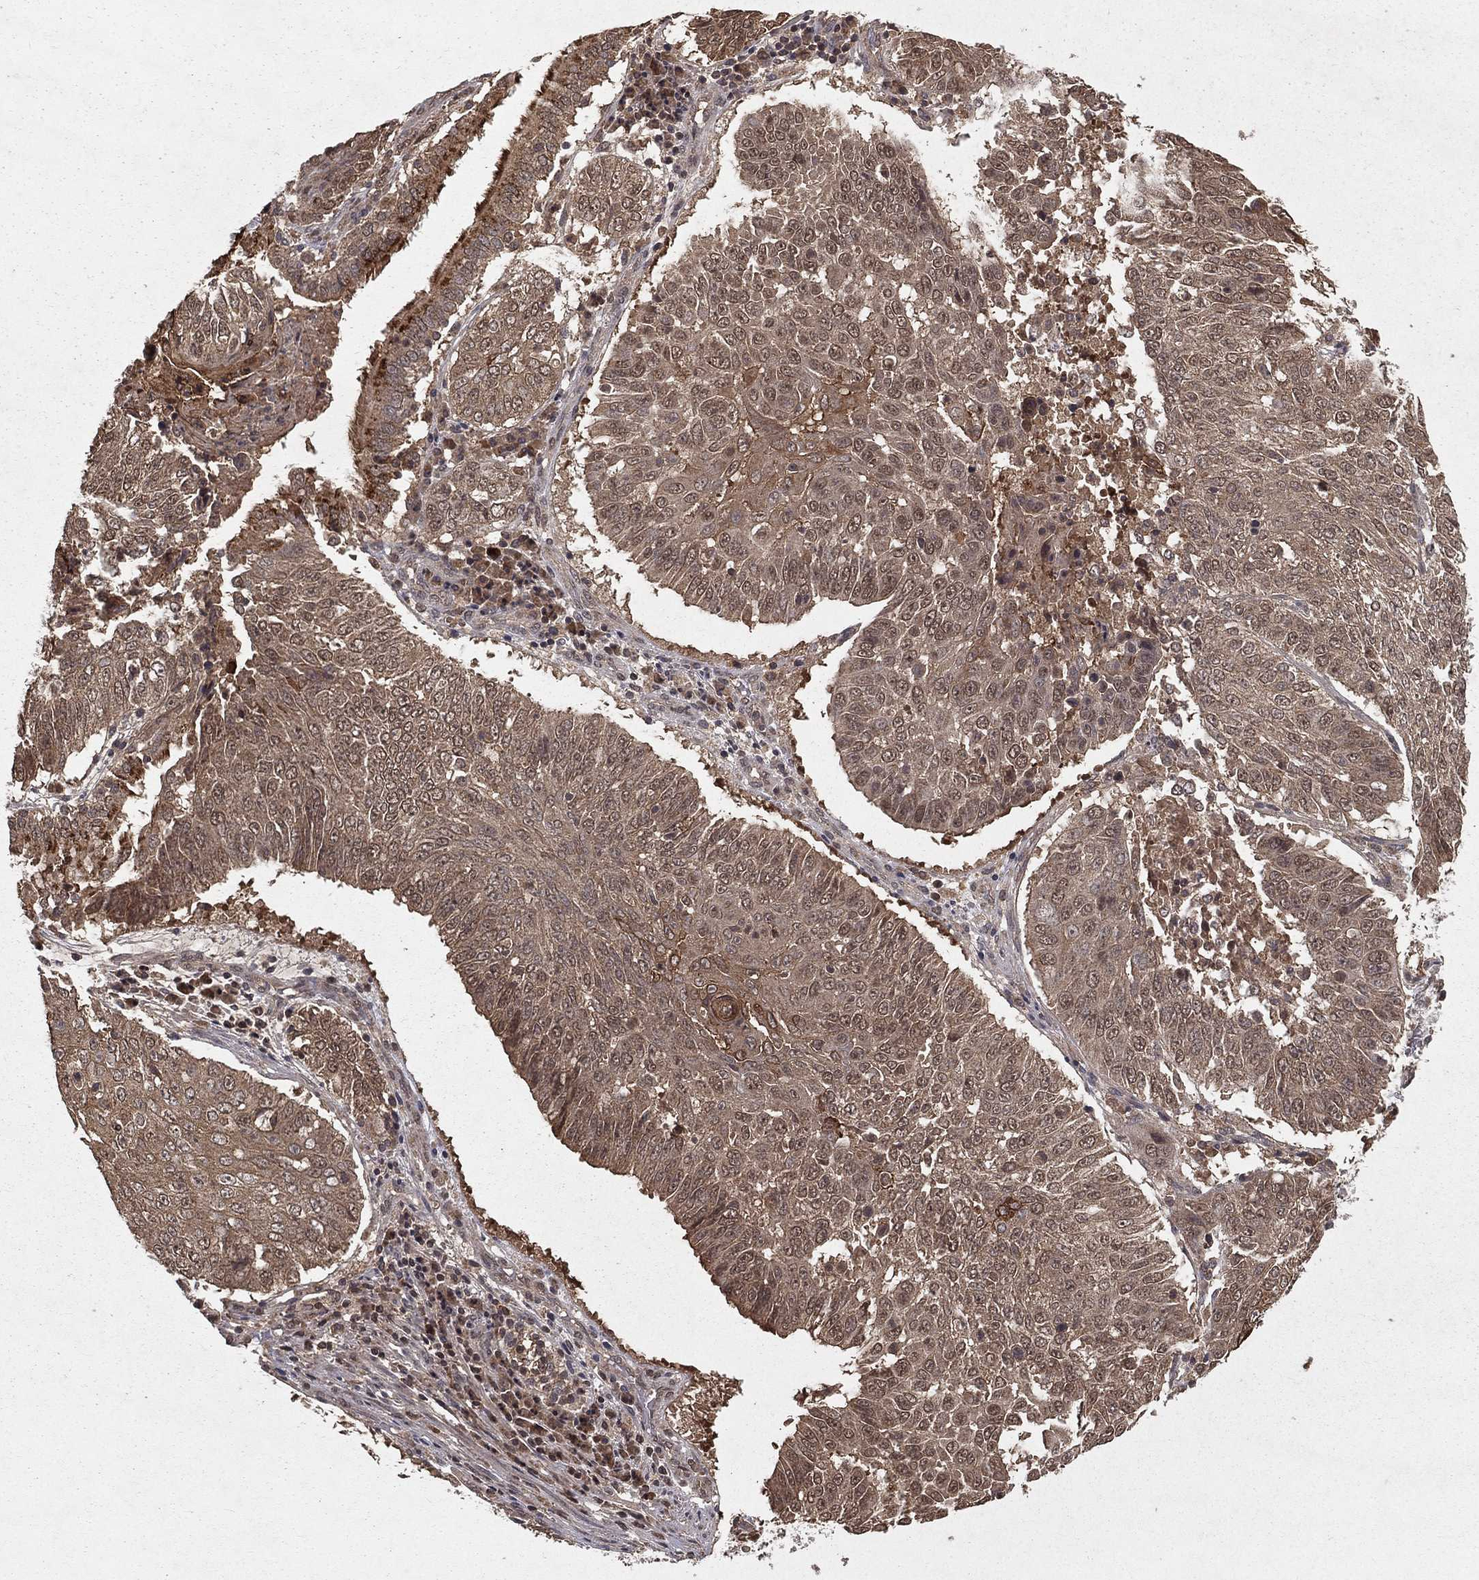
{"staining": {"intensity": "weak", "quantity": ">75%", "location": "cytoplasmic/membranous"}, "tissue": "lung cancer", "cell_type": "Tumor cells", "image_type": "cancer", "snomed": [{"axis": "morphology", "description": "Squamous cell carcinoma, NOS"}, {"axis": "topography", "description": "Lung"}], "caption": "Protein staining displays weak cytoplasmic/membranous staining in approximately >75% of tumor cells in lung cancer.", "gene": "ZDHHC15", "patient": {"sex": "male", "age": 64}}